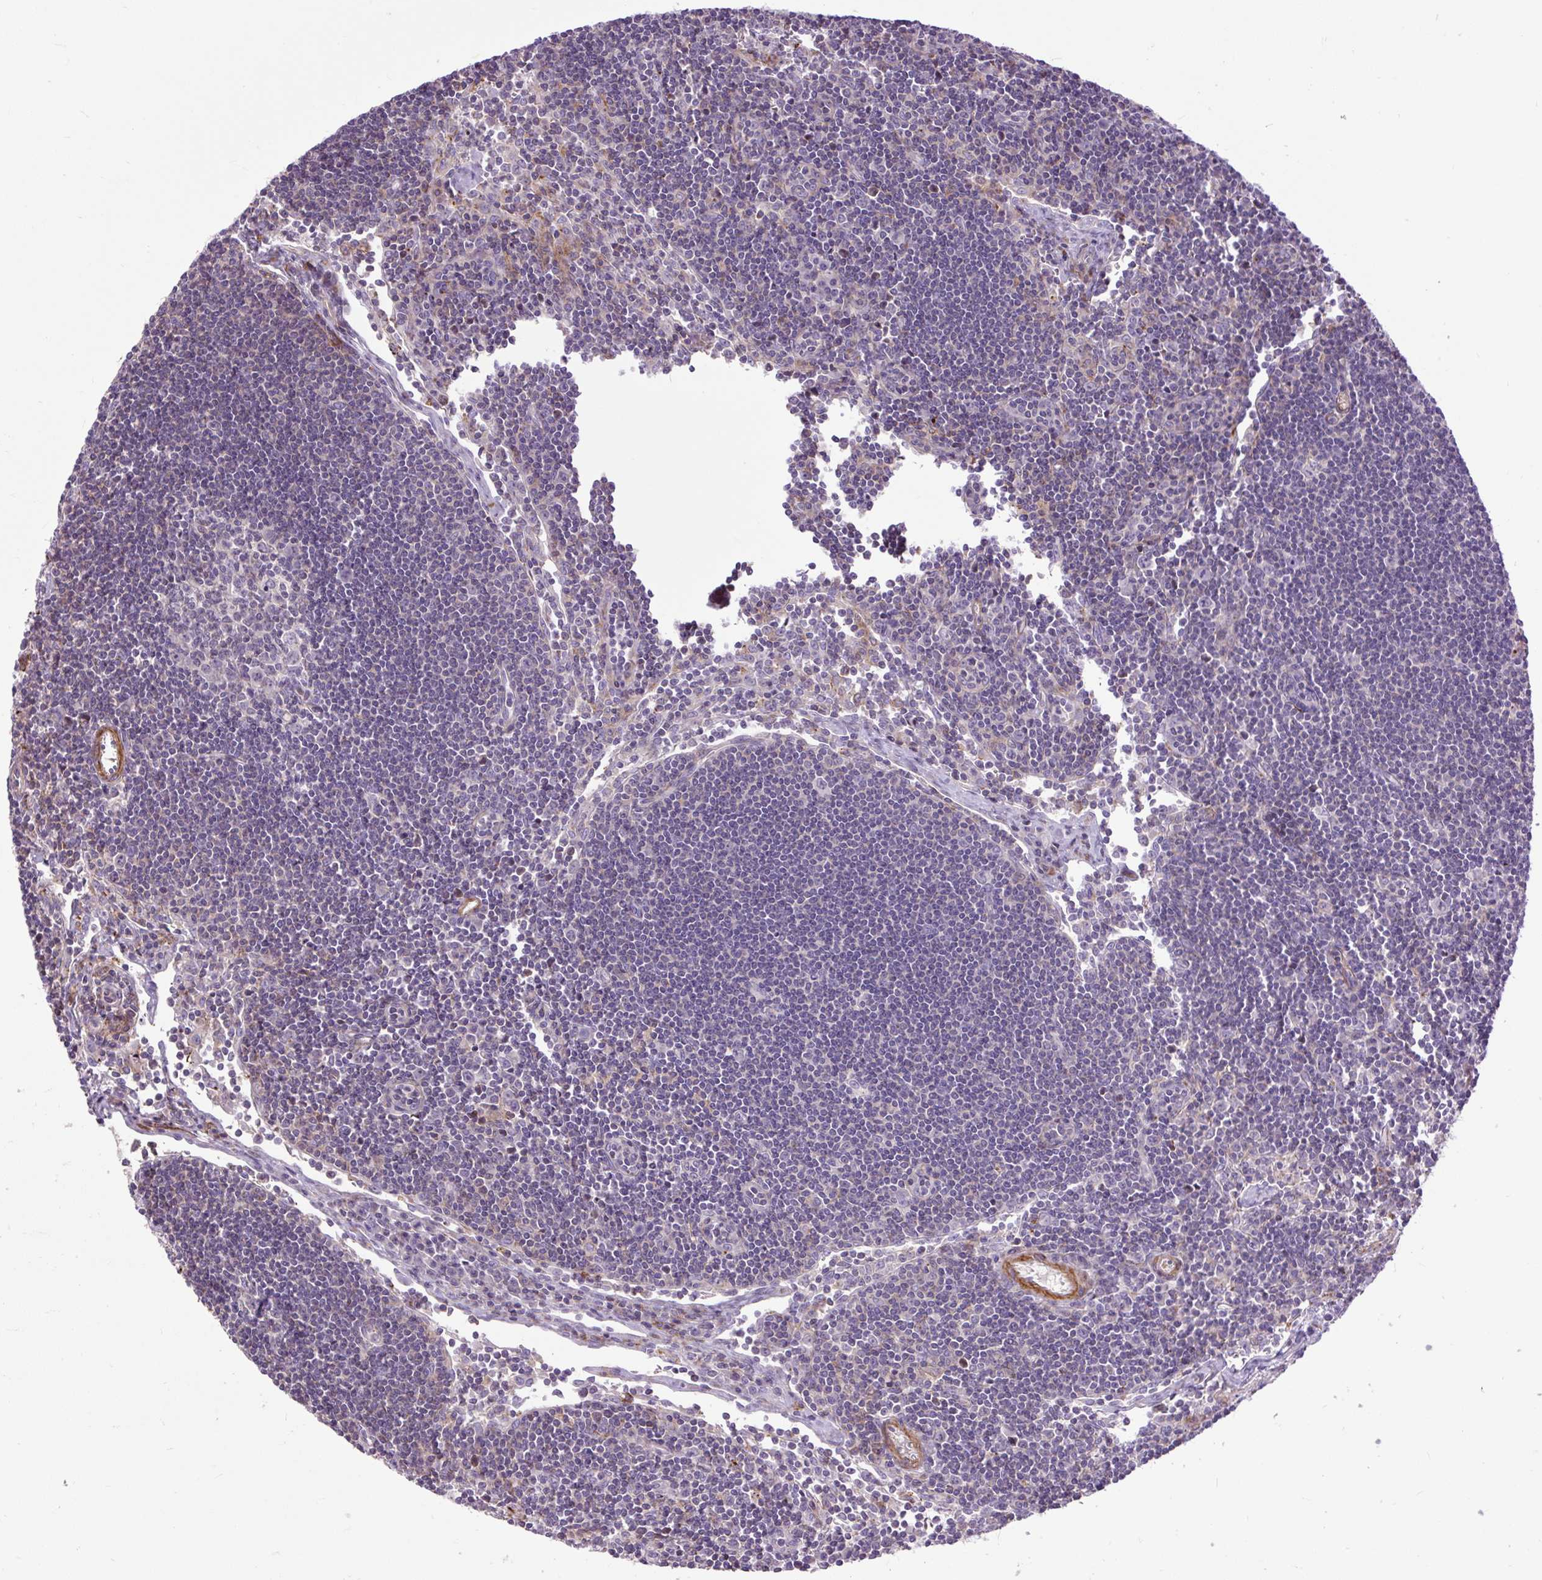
{"staining": {"intensity": "weak", "quantity": "<25%", "location": "cytoplasmic/membranous"}, "tissue": "lymph node", "cell_type": "Germinal center cells", "image_type": "normal", "snomed": [{"axis": "morphology", "description": "Normal tissue, NOS"}, {"axis": "topography", "description": "Lymph node"}], "caption": "A histopathology image of lymph node stained for a protein reveals no brown staining in germinal center cells.", "gene": "ZNF197", "patient": {"sex": "female", "age": 29}}